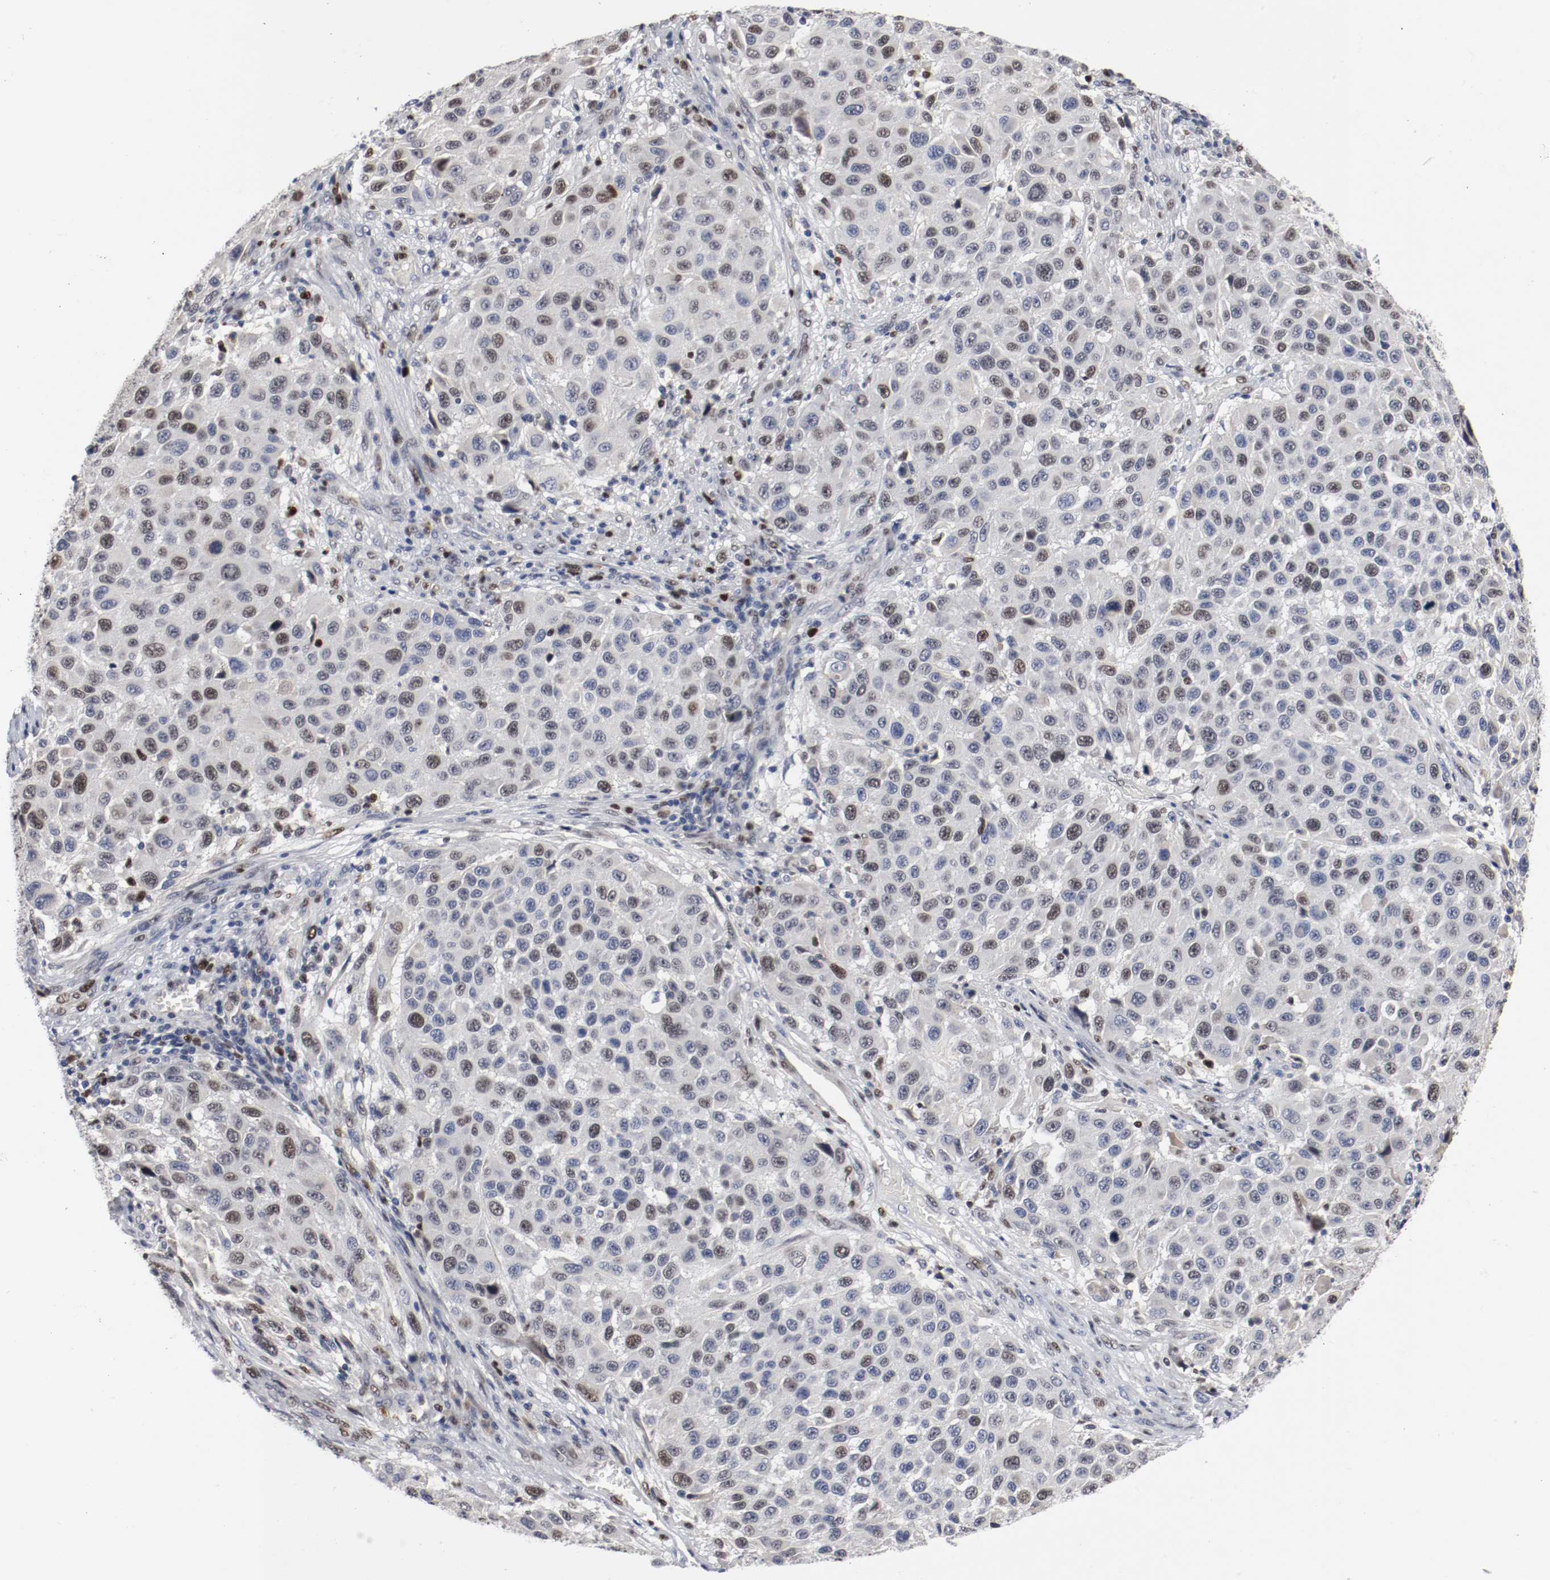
{"staining": {"intensity": "weak", "quantity": "<25%", "location": "nuclear"}, "tissue": "melanoma", "cell_type": "Tumor cells", "image_type": "cancer", "snomed": [{"axis": "morphology", "description": "Malignant melanoma, Metastatic site"}, {"axis": "topography", "description": "Lymph node"}], "caption": "Malignant melanoma (metastatic site) was stained to show a protein in brown. There is no significant expression in tumor cells. The staining is performed using DAB (3,3'-diaminobenzidine) brown chromogen with nuclei counter-stained in using hematoxylin.", "gene": "MCM6", "patient": {"sex": "male", "age": 61}}